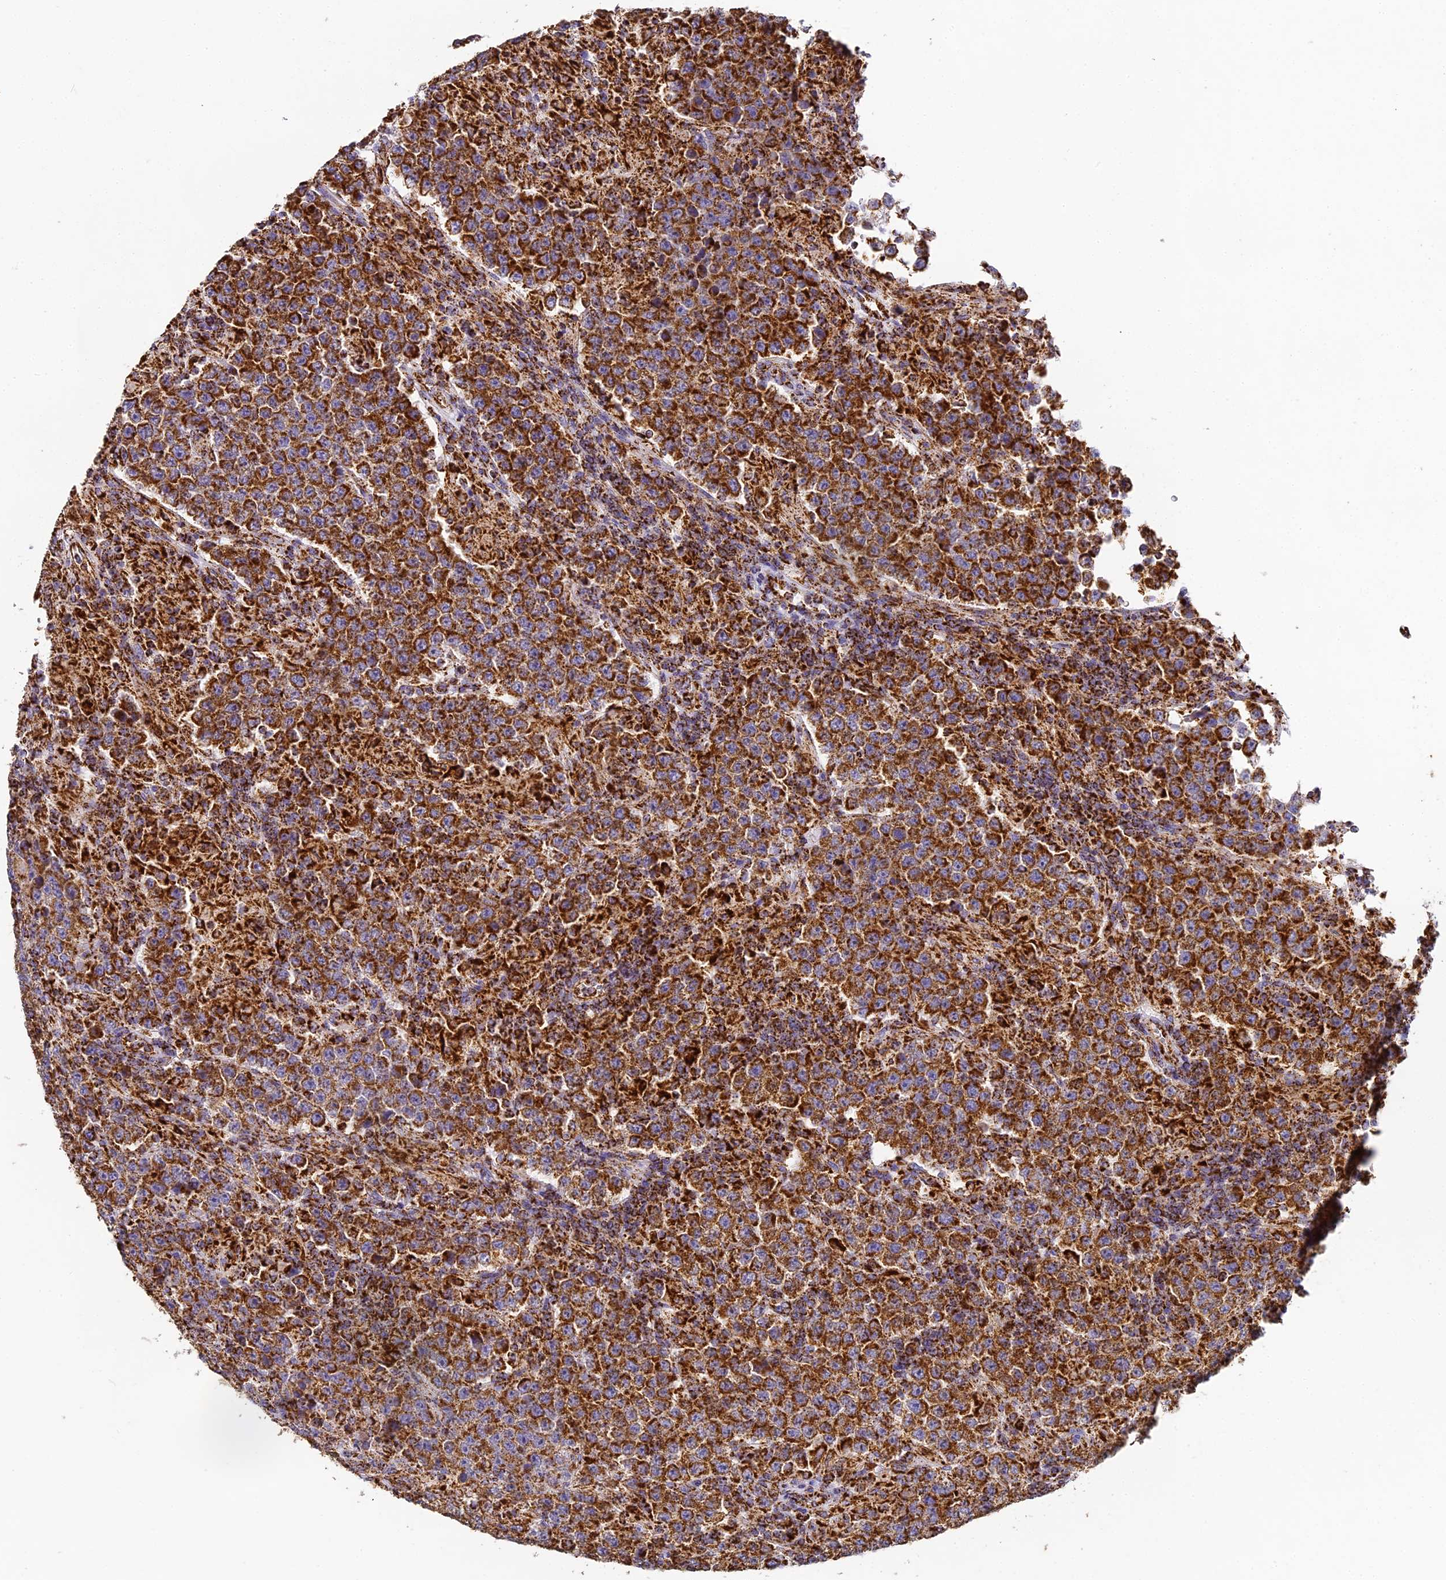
{"staining": {"intensity": "strong", "quantity": ">75%", "location": "cytoplasmic/membranous"}, "tissue": "testis cancer", "cell_type": "Tumor cells", "image_type": "cancer", "snomed": [{"axis": "morphology", "description": "Normal tissue, NOS"}, {"axis": "morphology", "description": "Urothelial carcinoma, High grade"}, {"axis": "morphology", "description": "Seminoma, NOS"}, {"axis": "morphology", "description": "Carcinoma, Embryonal, NOS"}, {"axis": "topography", "description": "Urinary bladder"}, {"axis": "topography", "description": "Testis"}], "caption": "IHC image of testis cancer (embryonal carcinoma) stained for a protein (brown), which shows high levels of strong cytoplasmic/membranous positivity in about >75% of tumor cells.", "gene": "STK17A", "patient": {"sex": "male", "age": 41}}